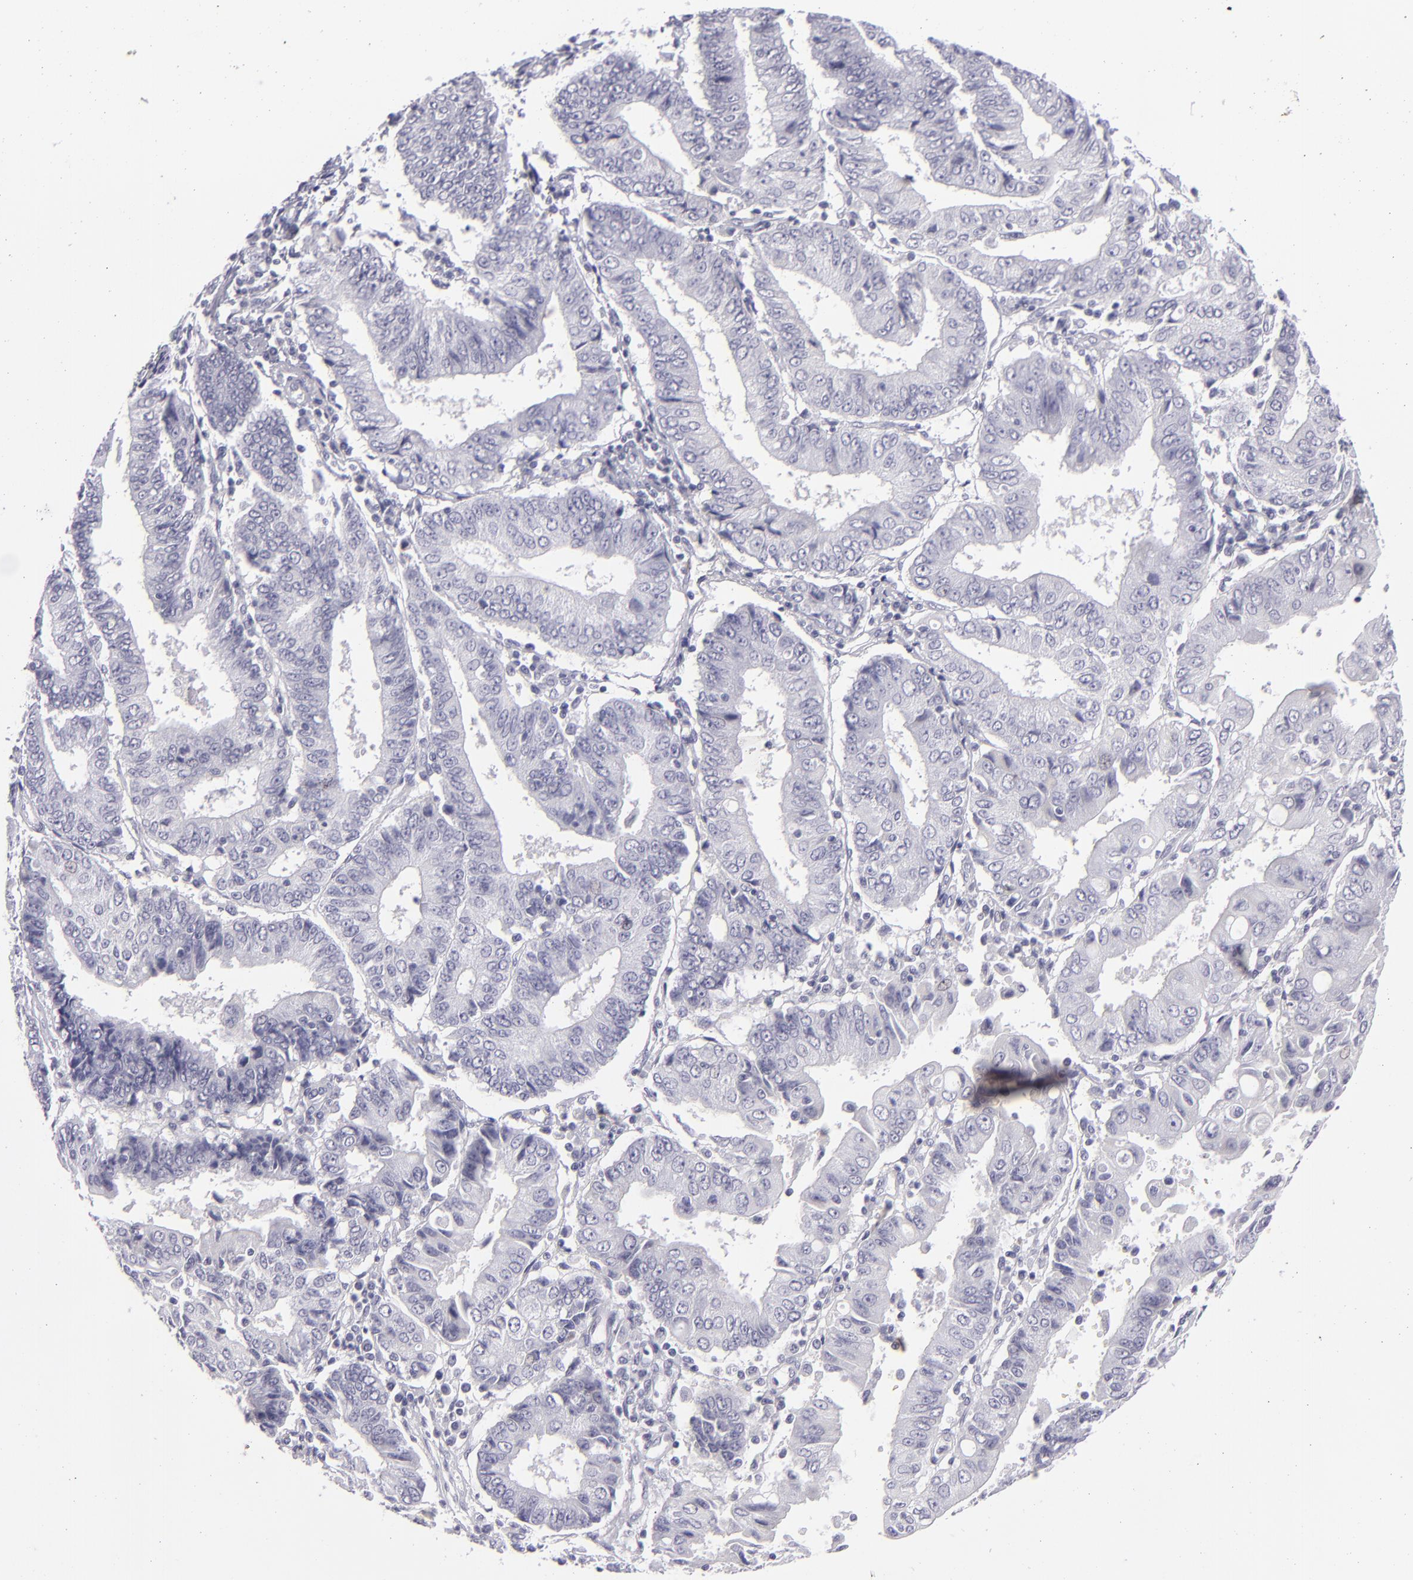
{"staining": {"intensity": "negative", "quantity": "none", "location": "none"}, "tissue": "endometrial cancer", "cell_type": "Tumor cells", "image_type": "cancer", "snomed": [{"axis": "morphology", "description": "Adenocarcinoma, NOS"}, {"axis": "topography", "description": "Endometrium"}], "caption": "An IHC photomicrograph of adenocarcinoma (endometrial) is shown. There is no staining in tumor cells of adenocarcinoma (endometrial).", "gene": "VIL1", "patient": {"sex": "female", "age": 75}}